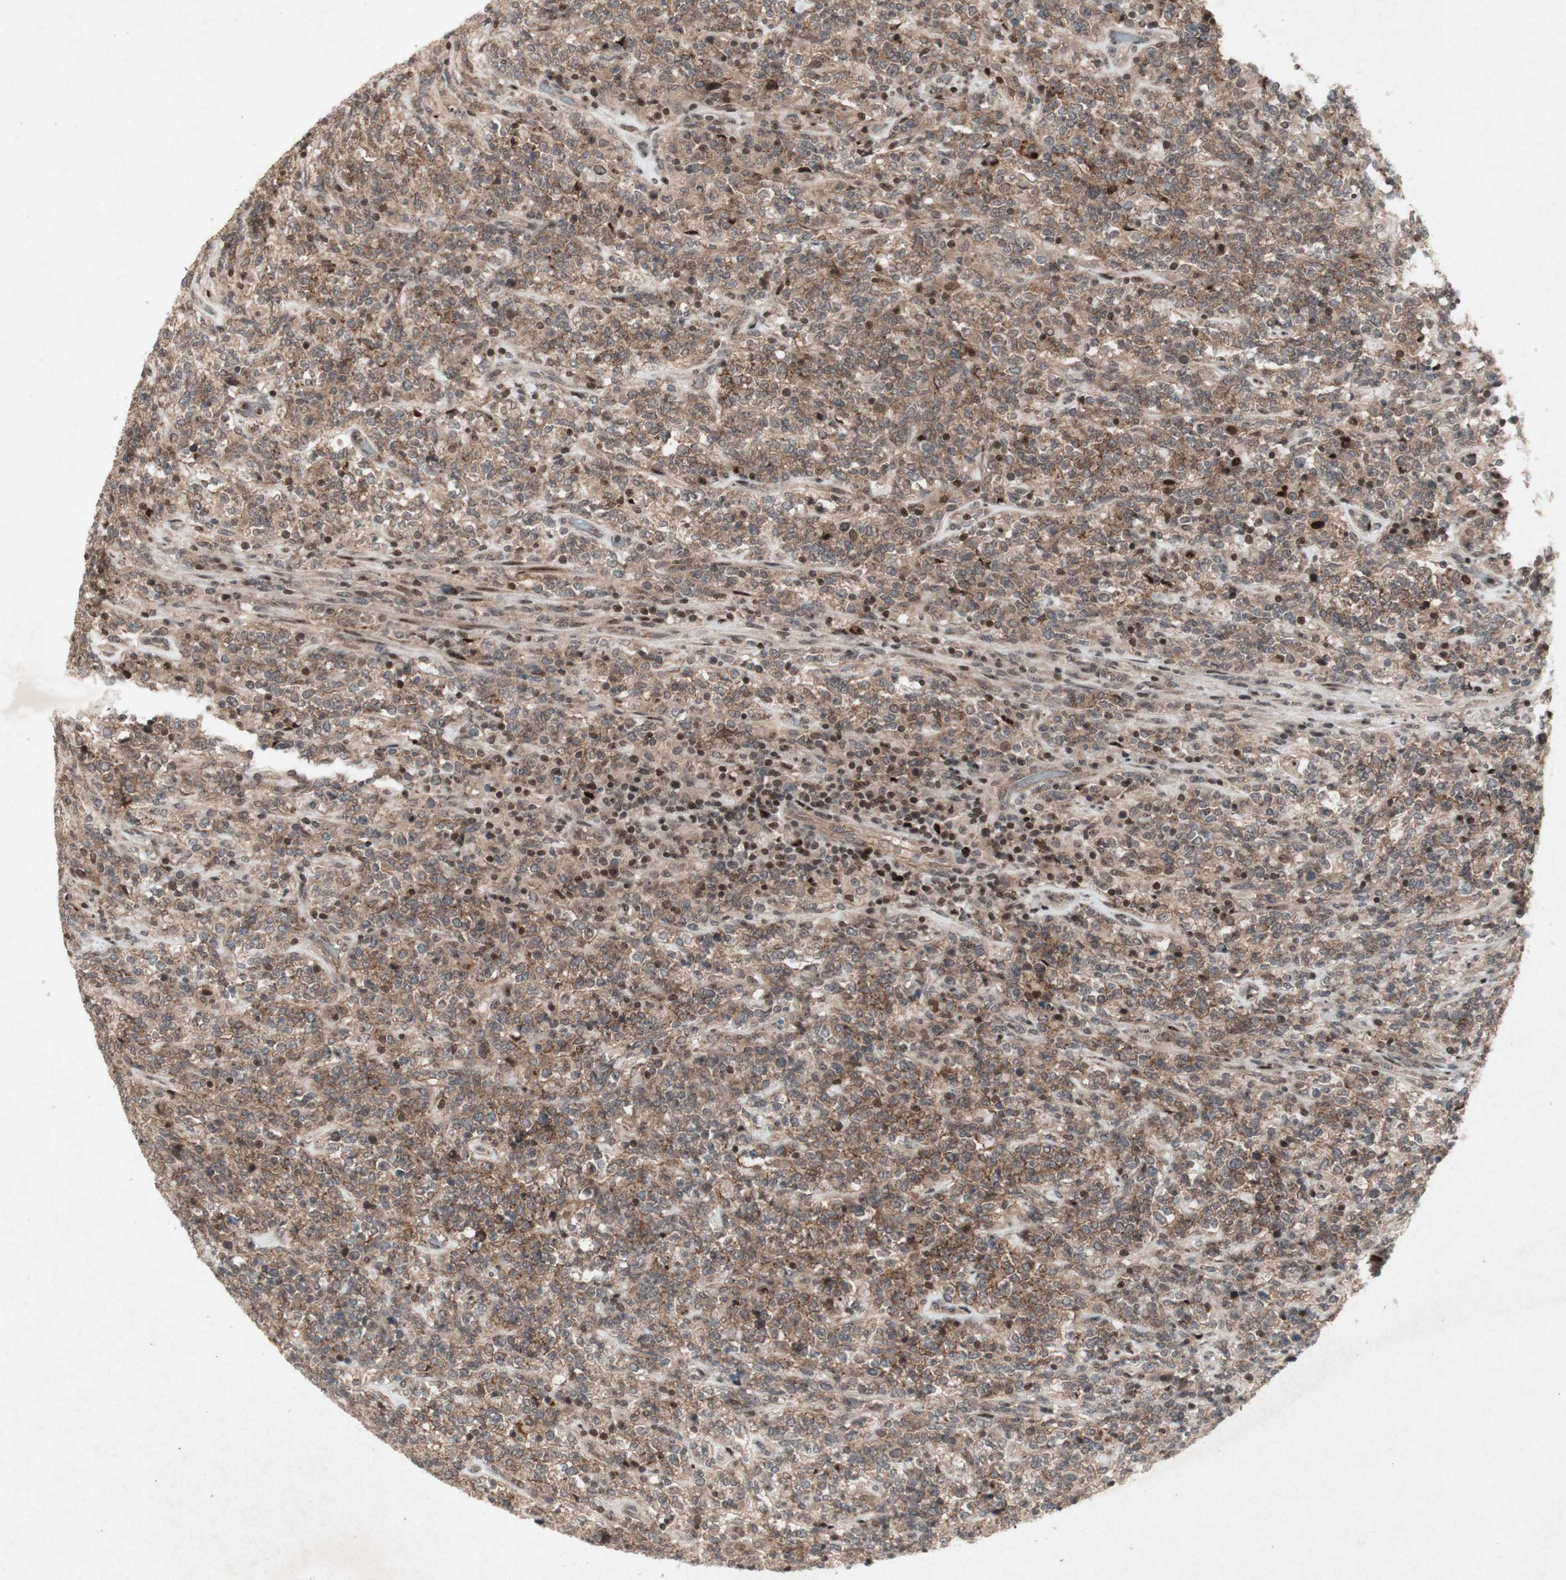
{"staining": {"intensity": "weak", "quantity": ">75%", "location": "cytoplasmic/membranous"}, "tissue": "lymphoma", "cell_type": "Tumor cells", "image_type": "cancer", "snomed": [{"axis": "morphology", "description": "Malignant lymphoma, non-Hodgkin's type, High grade"}, {"axis": "topography", "description": "Soft tissue"}], "caption": "Human lymphoma stained for a protein (brown) demonstrates weak cytoplasmic/membranous positive staining in about >75% of tumor cells.", "gene": "PLXNA1", "patient": {"sex": "male", "age": 18}}